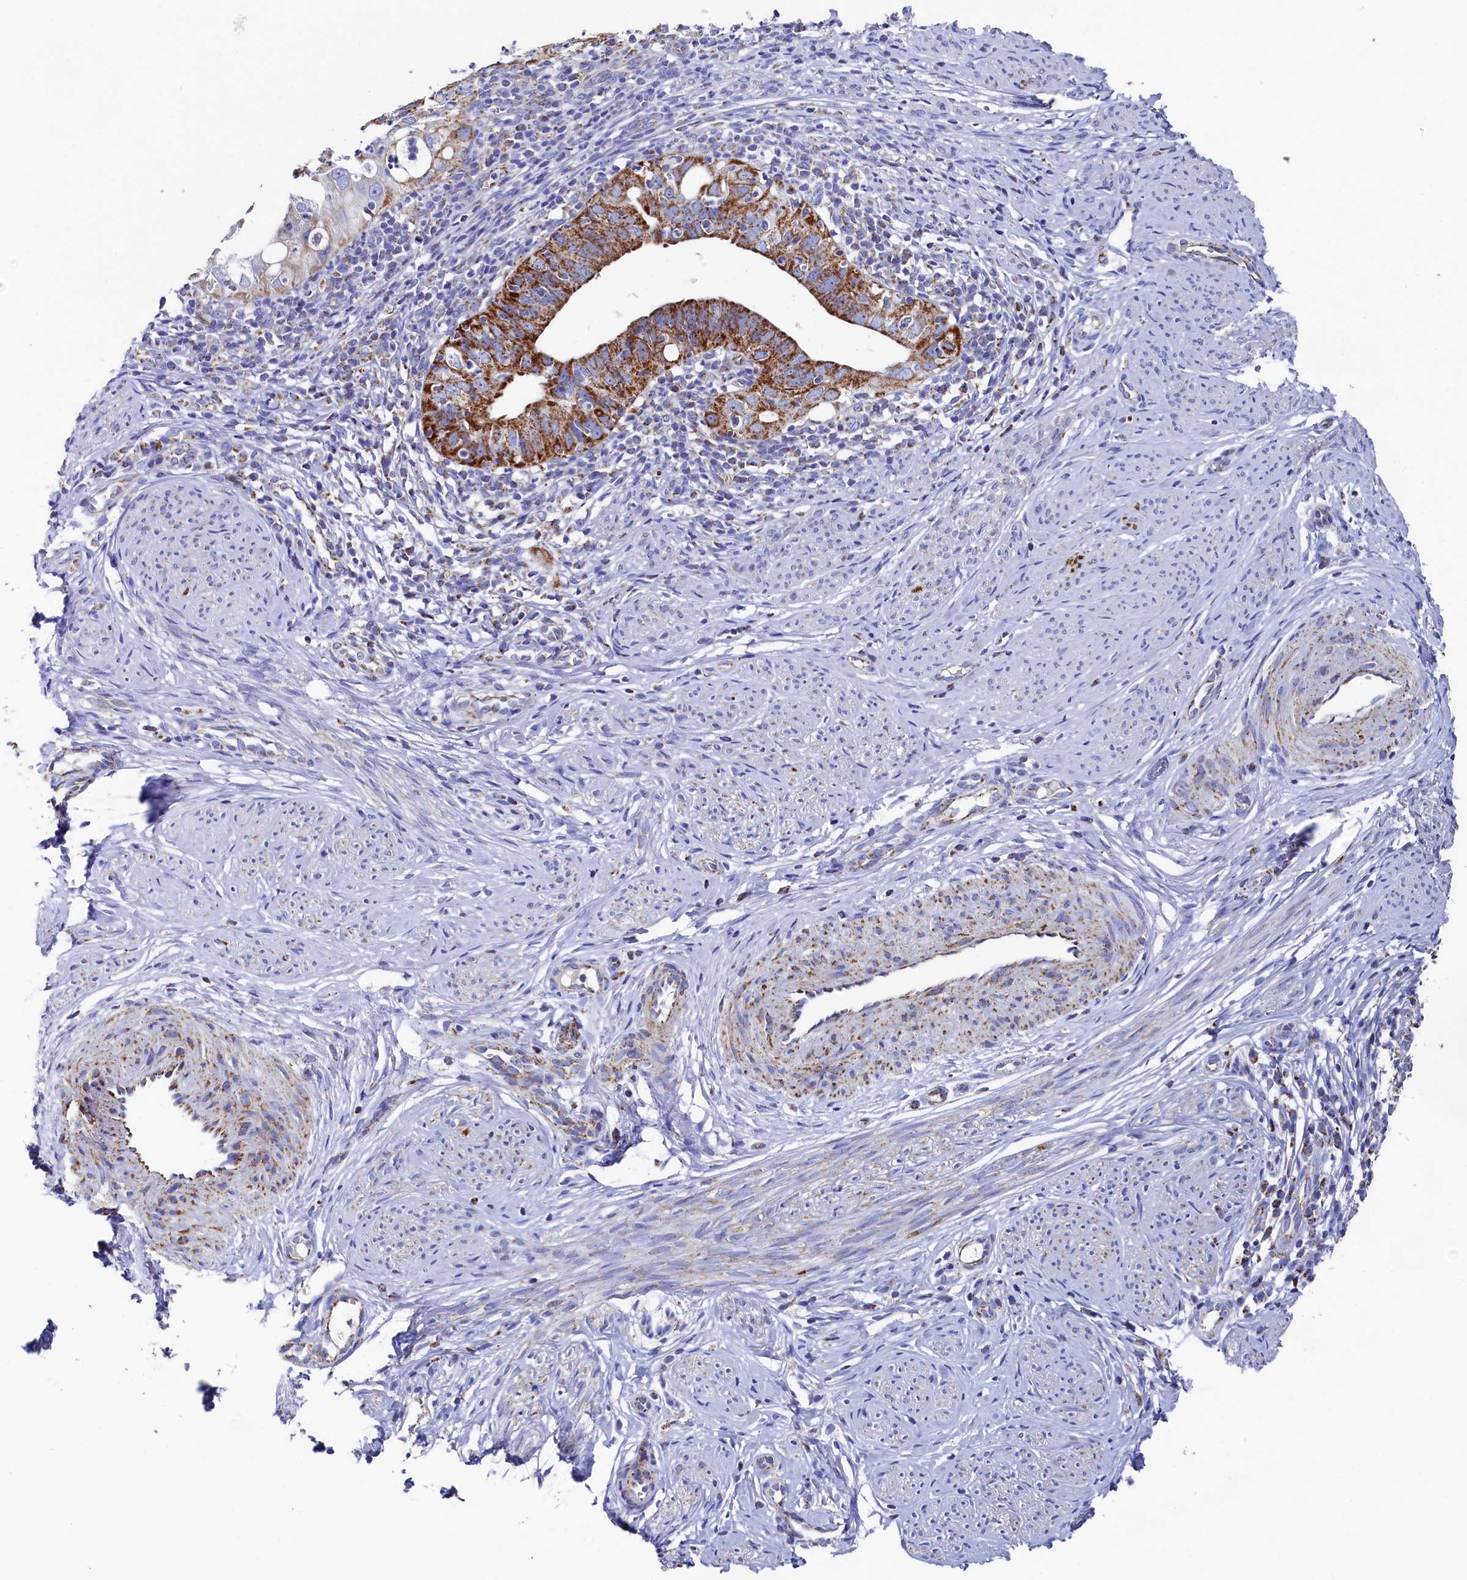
{"staining": {"intensity": "strong", "quantity": "25%-75%", "location": "cytoplasmic/membranous"}, "tissue": "cervical cancer", "cell_type": "Tumor cells", "image_type": "cancer", "snomed": [{"axis": "morphology", "description": "Adenocarcinoma, NOS"}, {"axis": "topography", "description": "Cervix"}], "caption": "Immunohistochemistry photomicrograph of neoplastic tissue: human cervical adenocarcinoma stained using IHC reveals high levels of strong protein expression localized specifically in the cytoplasmic/membranous of tumor cells, appearing as a cytoplasmic/membranous brown color.", "gene": "MMAB", "patient": {"sex": "female", "age": 36}}